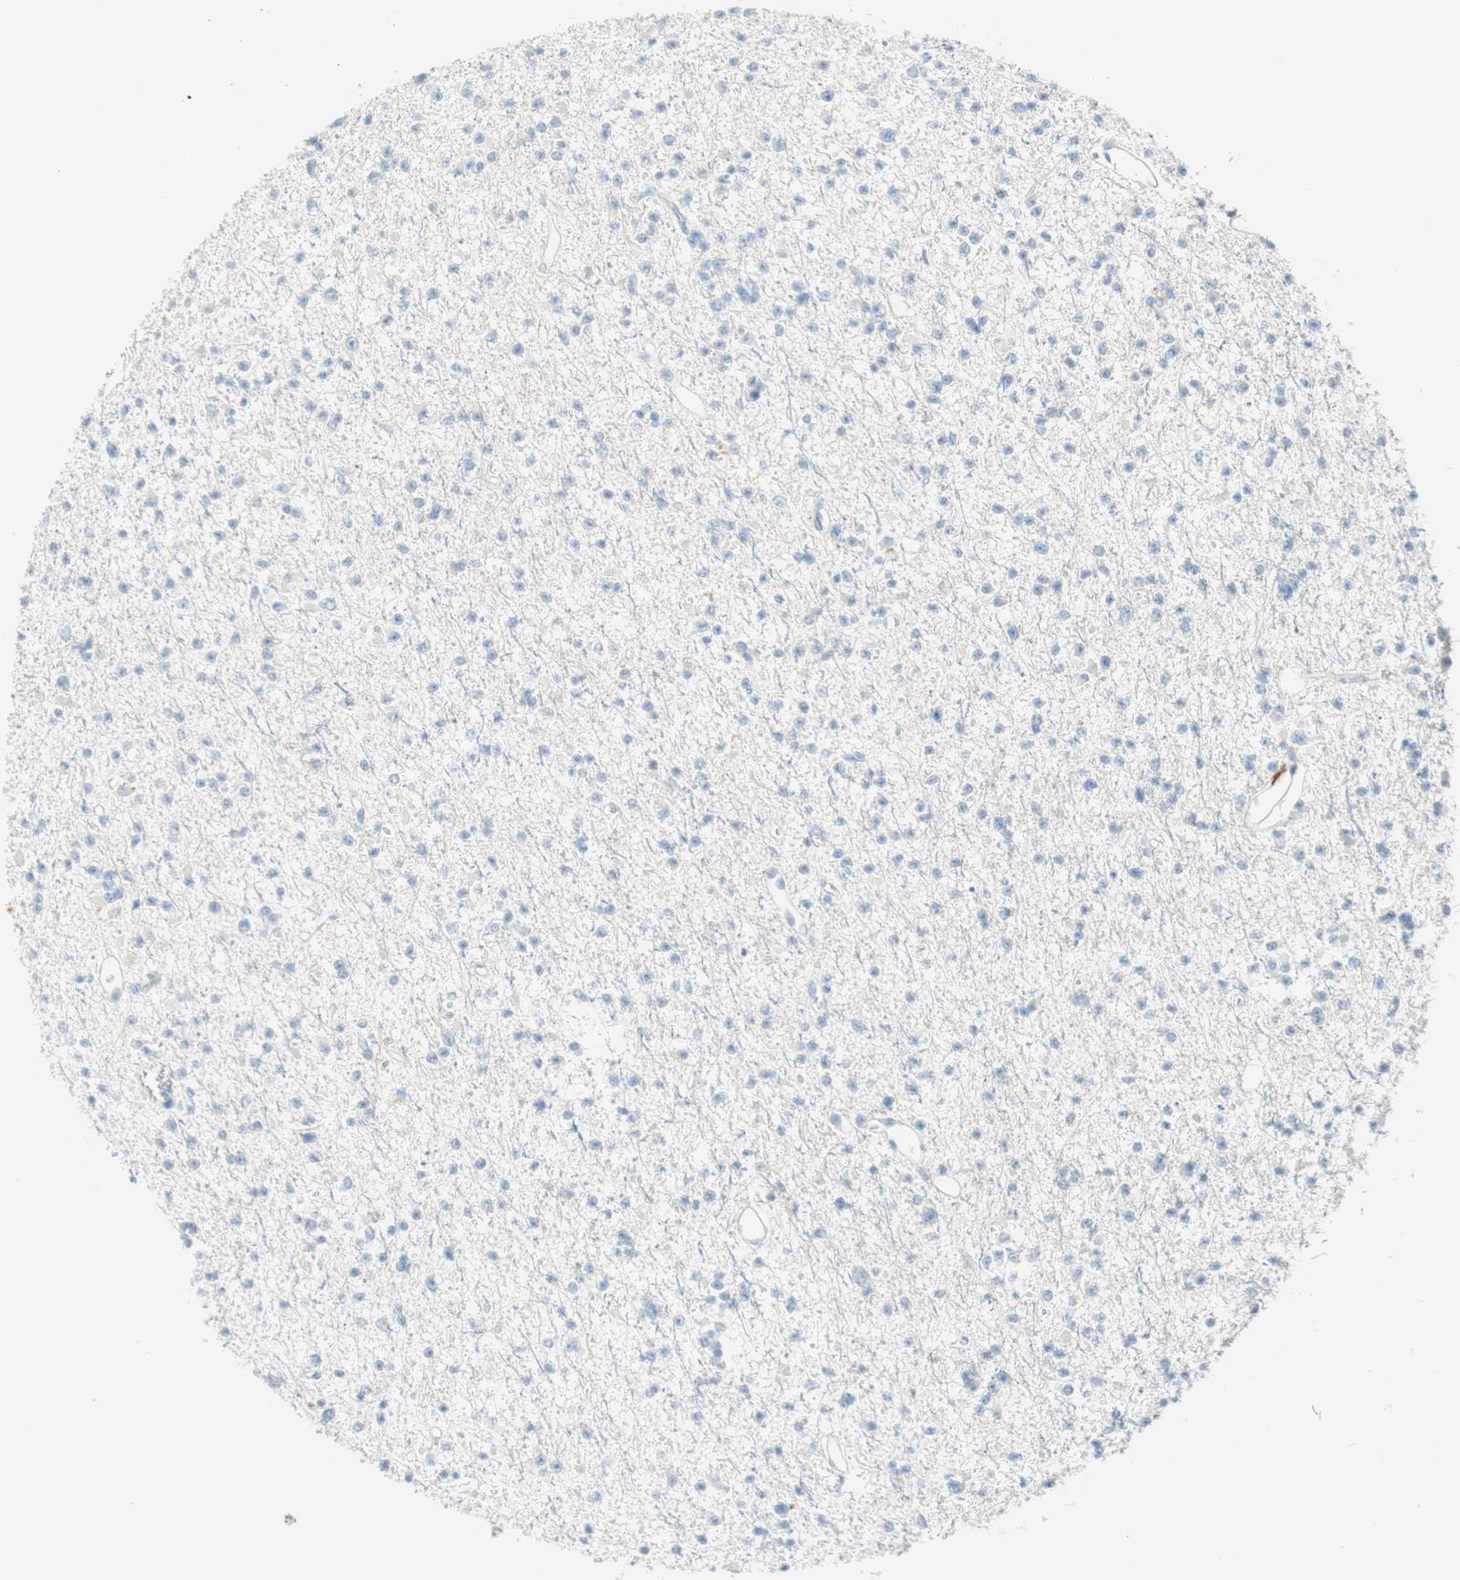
{"staining": {"intensity": "negative", "quantity": "none", "location": "none"}, "tissue": "glioma", "cell_type": "Tumor cells", "image_type": "cancer", "snomed": [{"axis": "morphology", "description": "Glioma, malignant, Low grade"}, {"axis": "topography", "description": "Brain"}], "caption": "Immunohistochemistry photomicrograph of neoplastic tissue: malignant low-grade glioma stained with DAB (3,3'-diaminobenzidine) reveals no significant protein expression in tumor cells. The staining is performed using DAB (3,3'-diaminobenzidine) brown chromogen with nuclei counter-stained in using hematoxylin.", "gene": "PTTG1", "patient": {"sex": "female", "age": 22}}